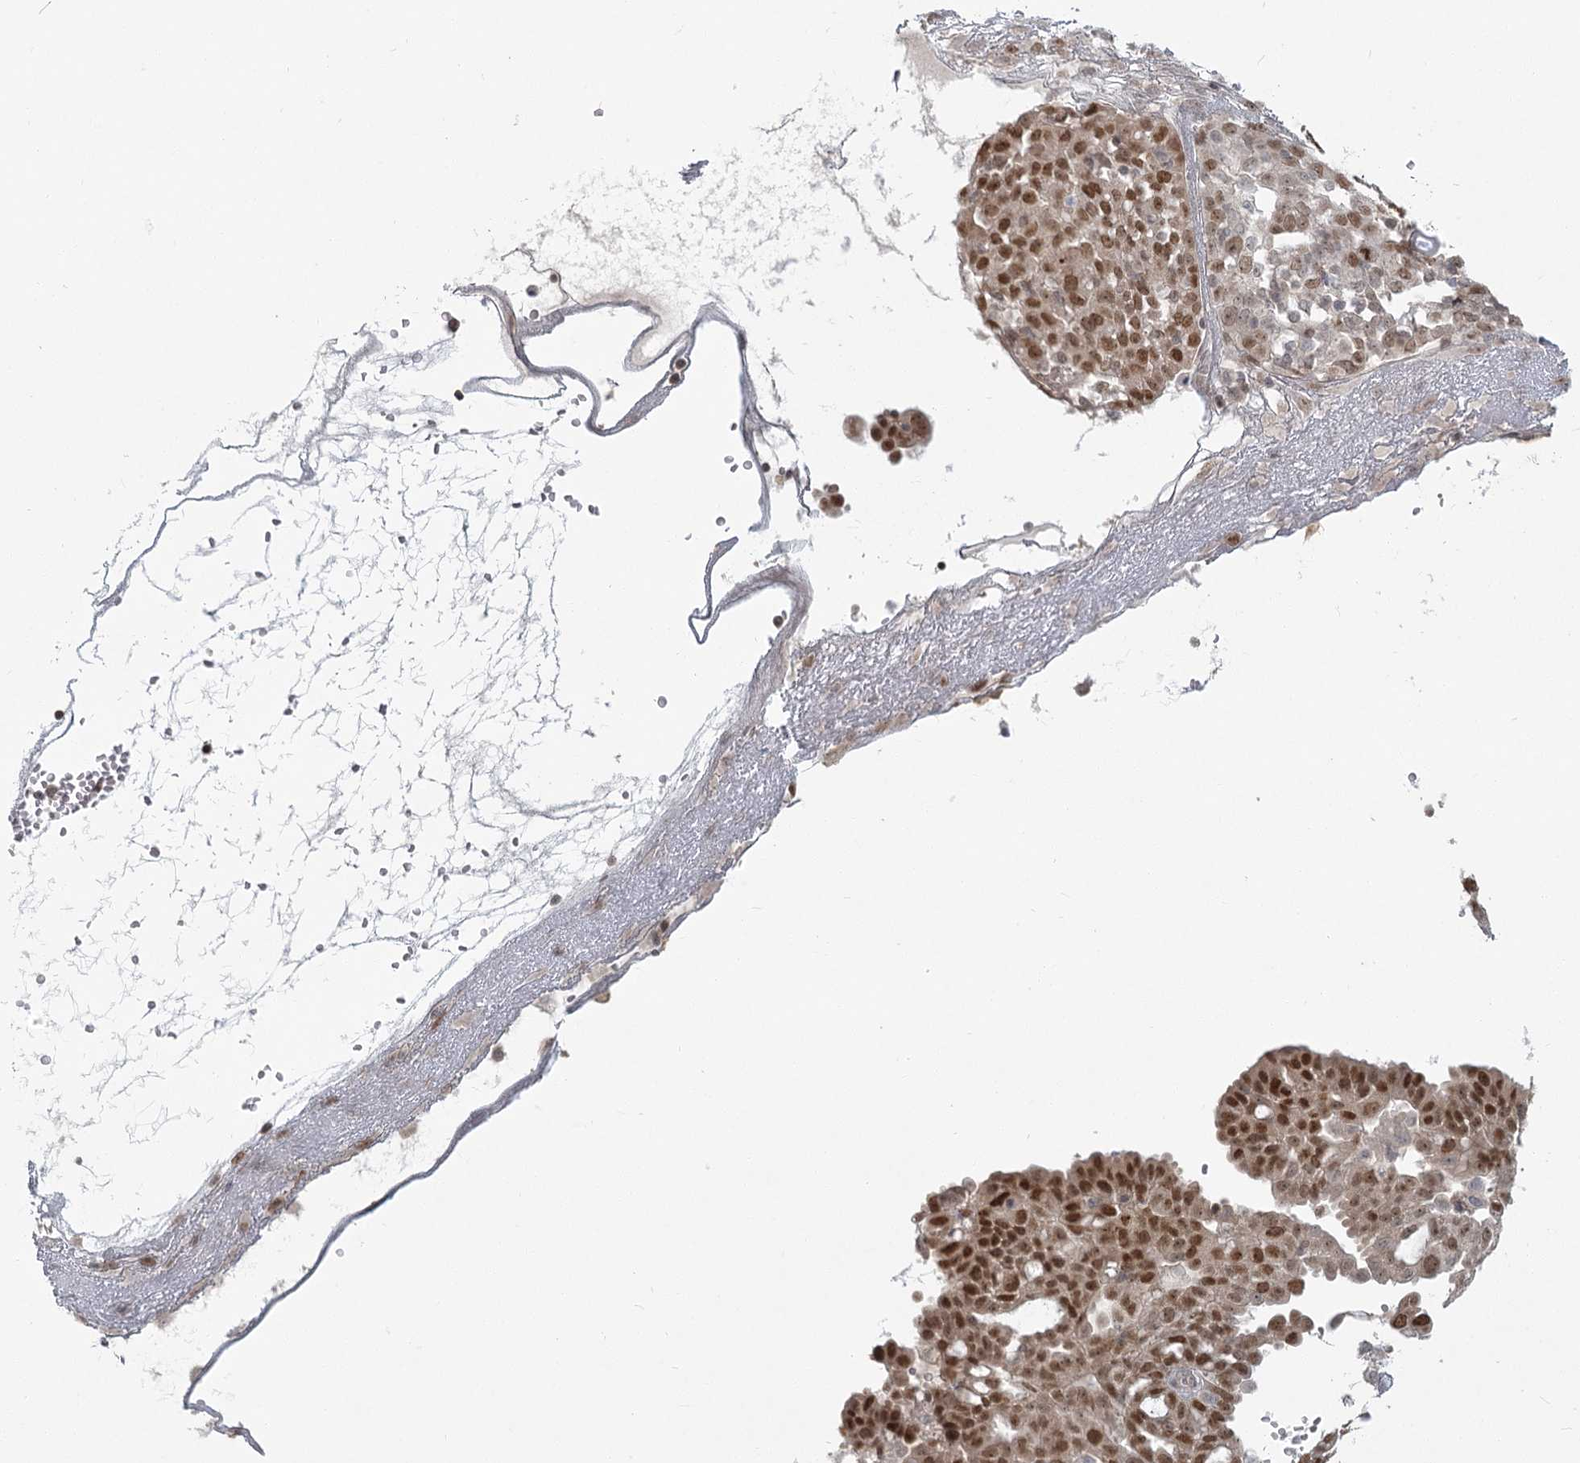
{"staining": {"intensity": "strong", "quantity": ">75%", "location": "nuclear"}, "tissue": "ovarian cancer", "cell_type": "Tumor cells", "image_type": "cancer", "snomed": [{"axis": "morphology", "description": "Cystadenocarcinoma, serous, NOS"}, {"axis": "topography", "description": "Soft tissue"}, {"axis": "topography", "description": "Ovary"}], "caption": "DAB immunohistochemical staining of ovarian cancer (serous cystadenocarcinoma) displays strong nuclear protein expression in approximately >75% of tumor cells.", "gene": "R3HCC1L", "patient": {"sex": "female", "age": 57}}